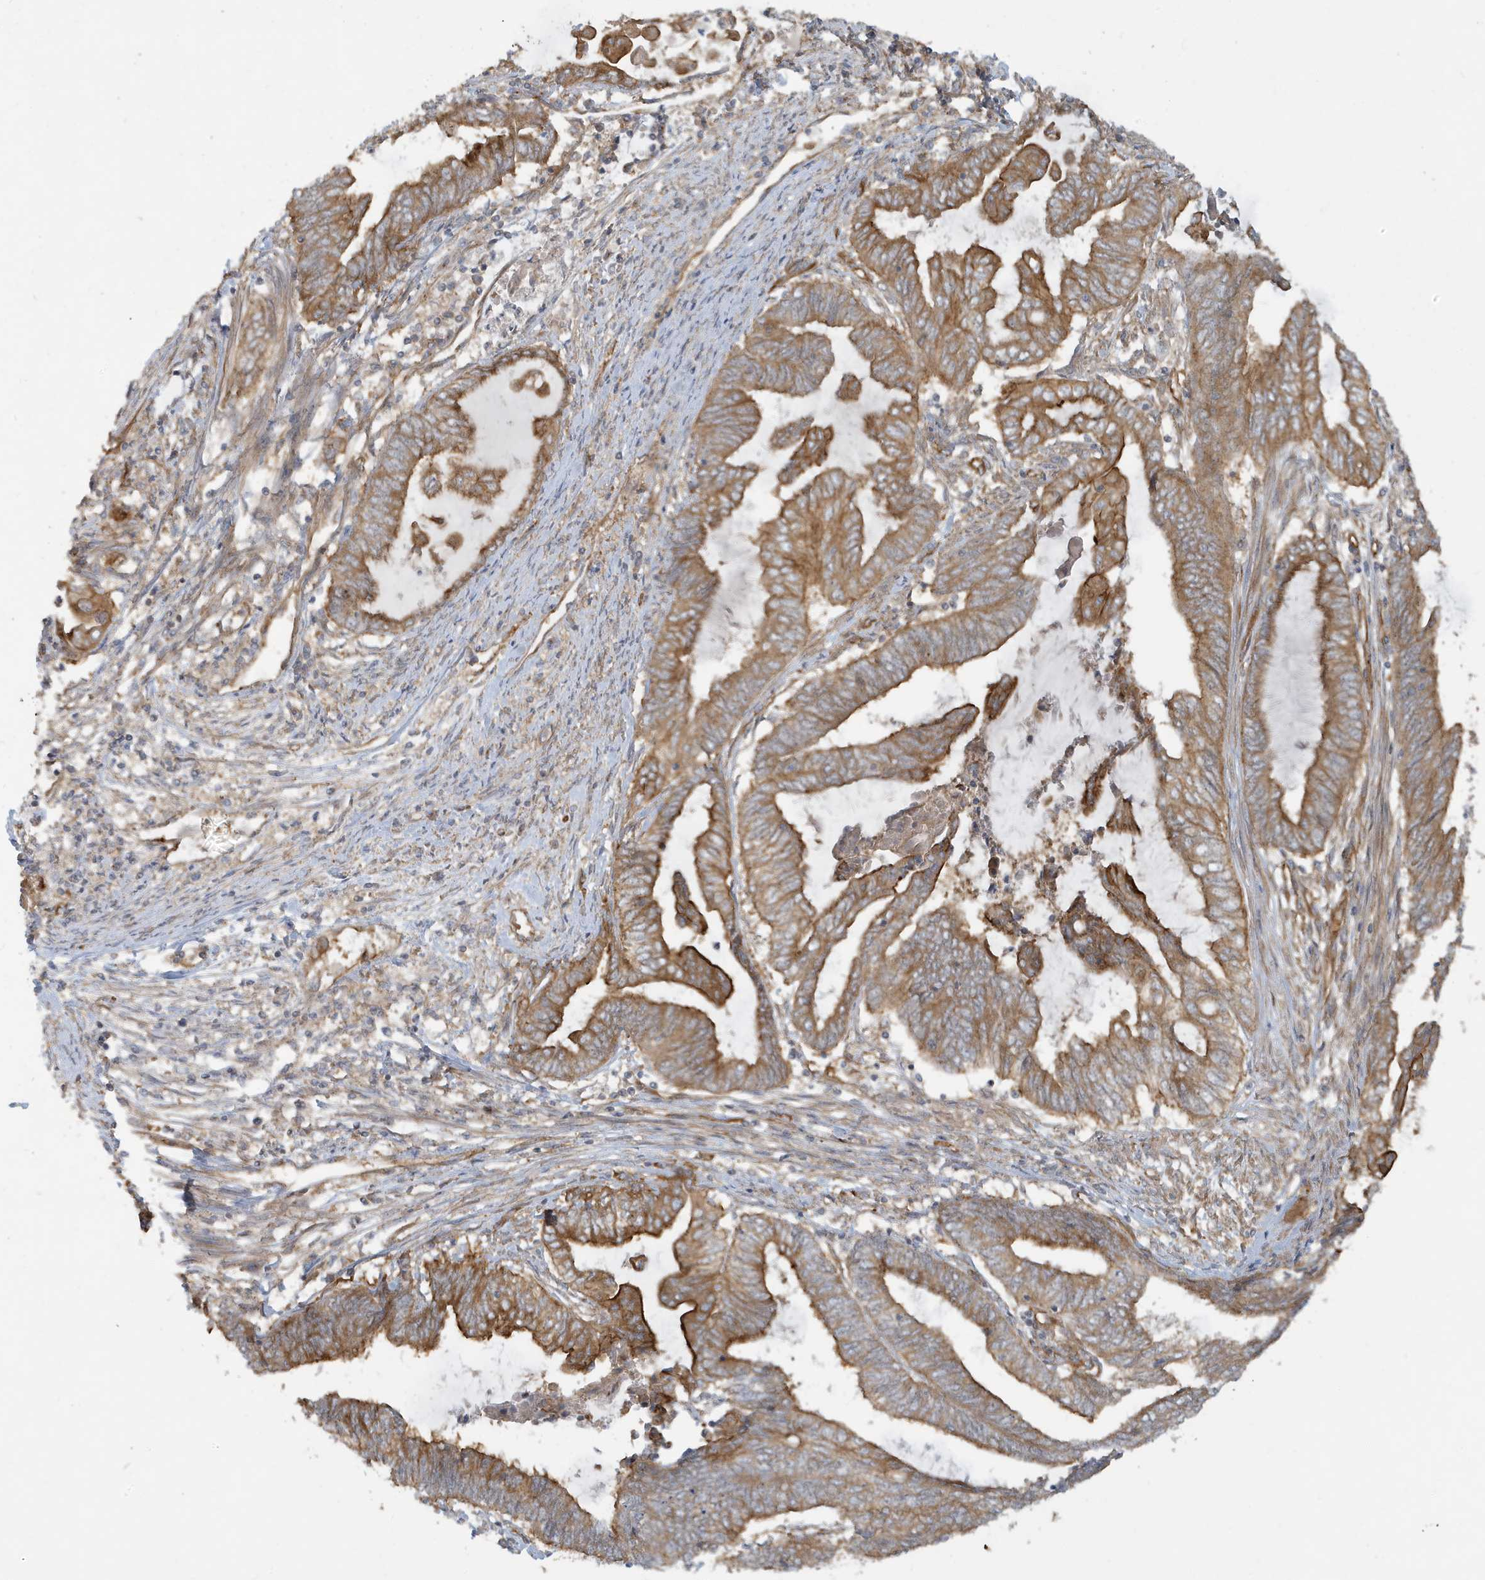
{"staining": {"intensity": "moderate", "quantity": ">75%", "location": "cytoplasmic/membranous"}, "tissue": "endometrial cancer", "cell_type": "Tumor cells", "image_type": "cancer", "snomed": [{"axis": "morphology", "description": "Adenocarcinoma, NOS"}, {"axis": "topography", "description": "Uterus"}, {"axis": "topography", "description": "Endometrium"}], "caption": "The photomicrograph displays immunohistochemical staining of endometrial cancer. There is moderate cytoplasmic/membranous positivity is present in about >75% of tumor cells. The staining is performed using DAB brown chromogen to label protein expression. The nuclei are counter-stained blue using hematoxylin.", "gene": "ATP23", "patient": {"sex": "female", "age": 70}}